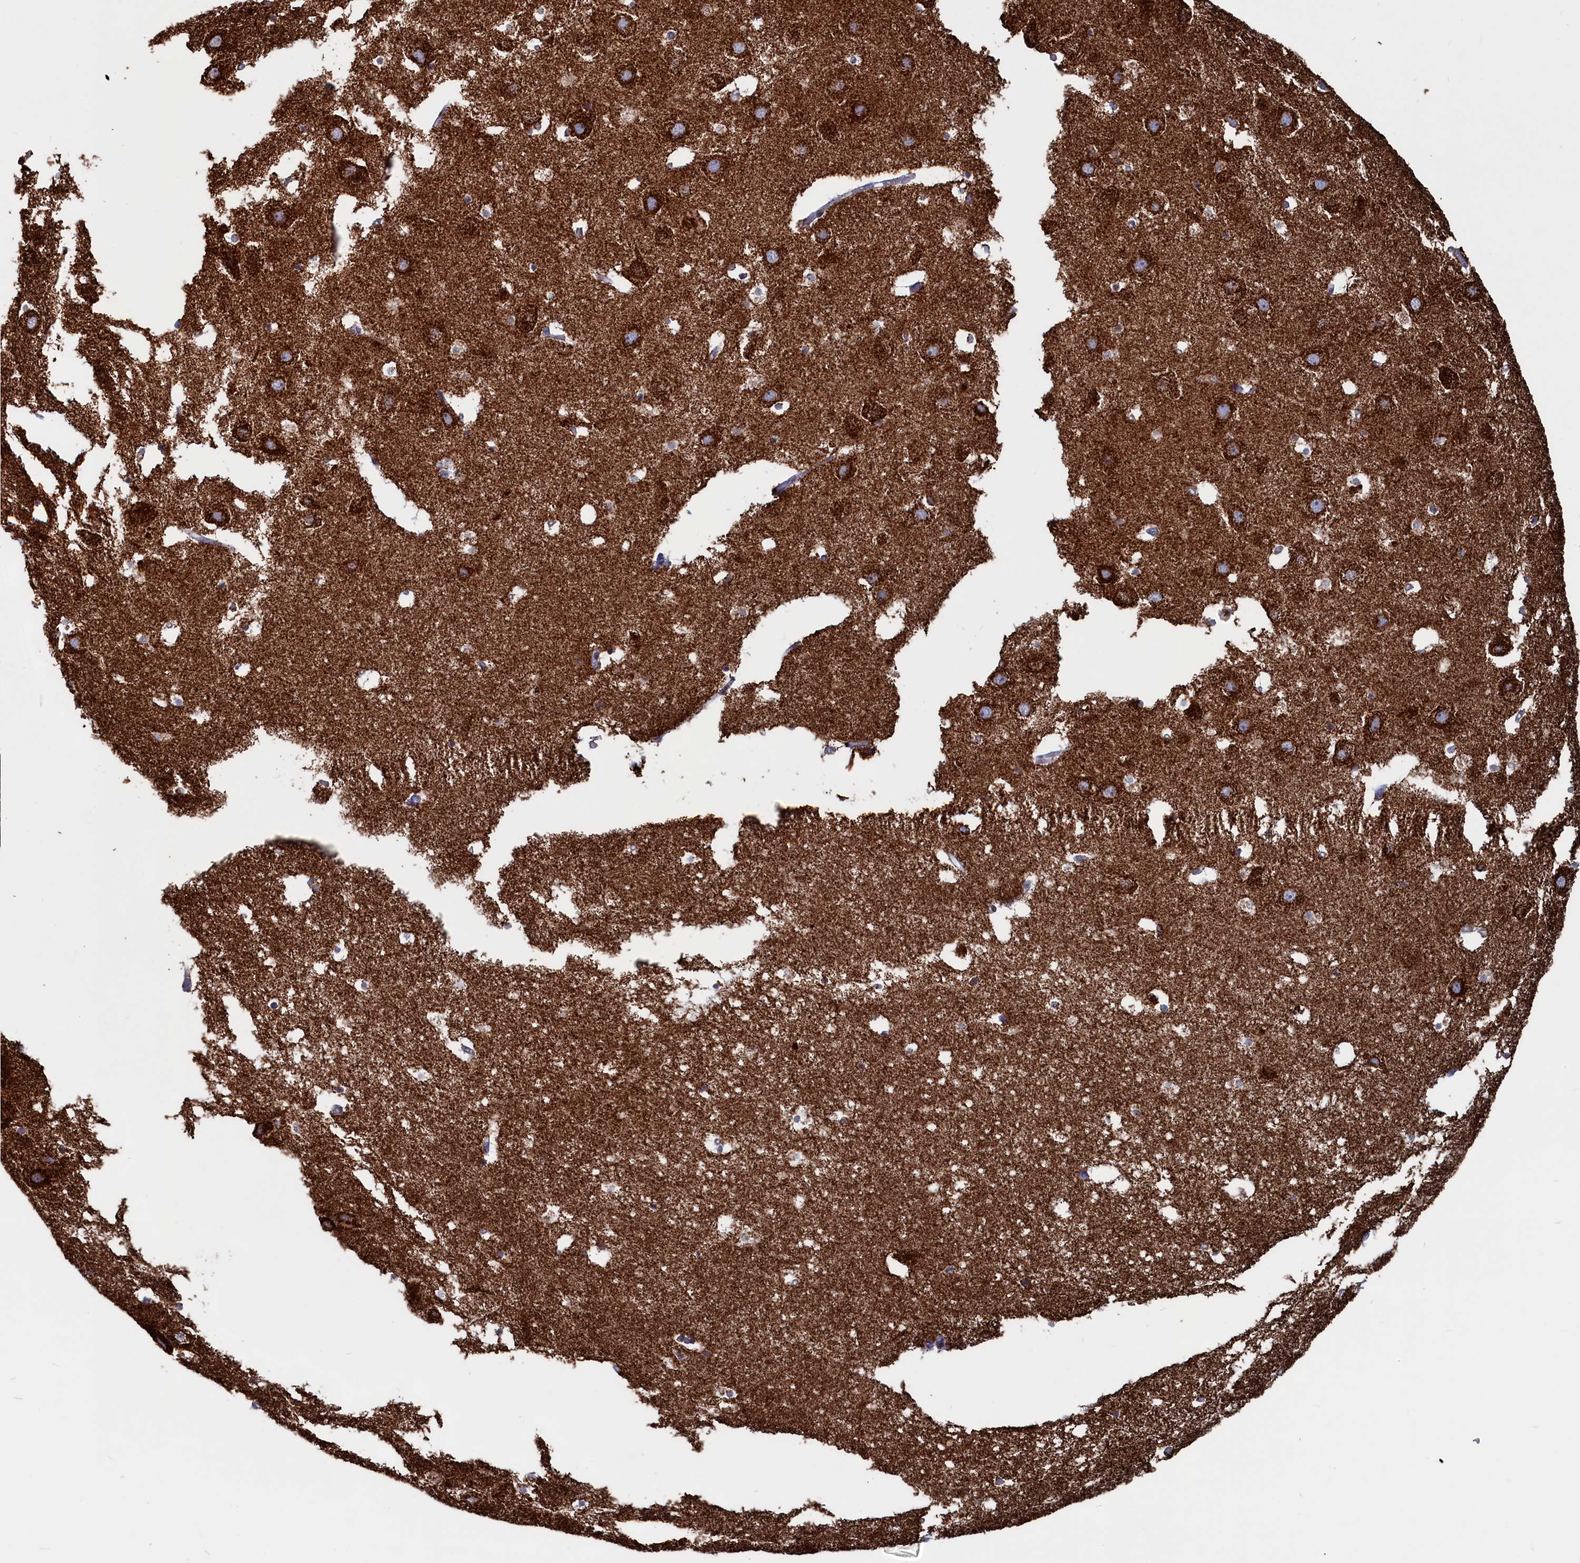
{"staining": {"intensity": "moderate", "quantity": "<25%", "location": "cytoplasmic/membranous"}, "tissue": "hippocampus", "cell_type": "Glial cells", "image_type": "normal", "snomed": [{"axis": "morphology", "description": "Normal tissue, NOS"}, {"axis": "topography", "description": "Hippocampus"}], "caption": "Benign hippocampus reveals moderate cytoplasmic/membranous positivity in approximately <25% of glial cells, visualized by immunohistochemistry. (Brightfield microscopy of DAB IHC at high magnification).", "gene": "CEND1", "patient": {"sex": "female", "age": 52}}